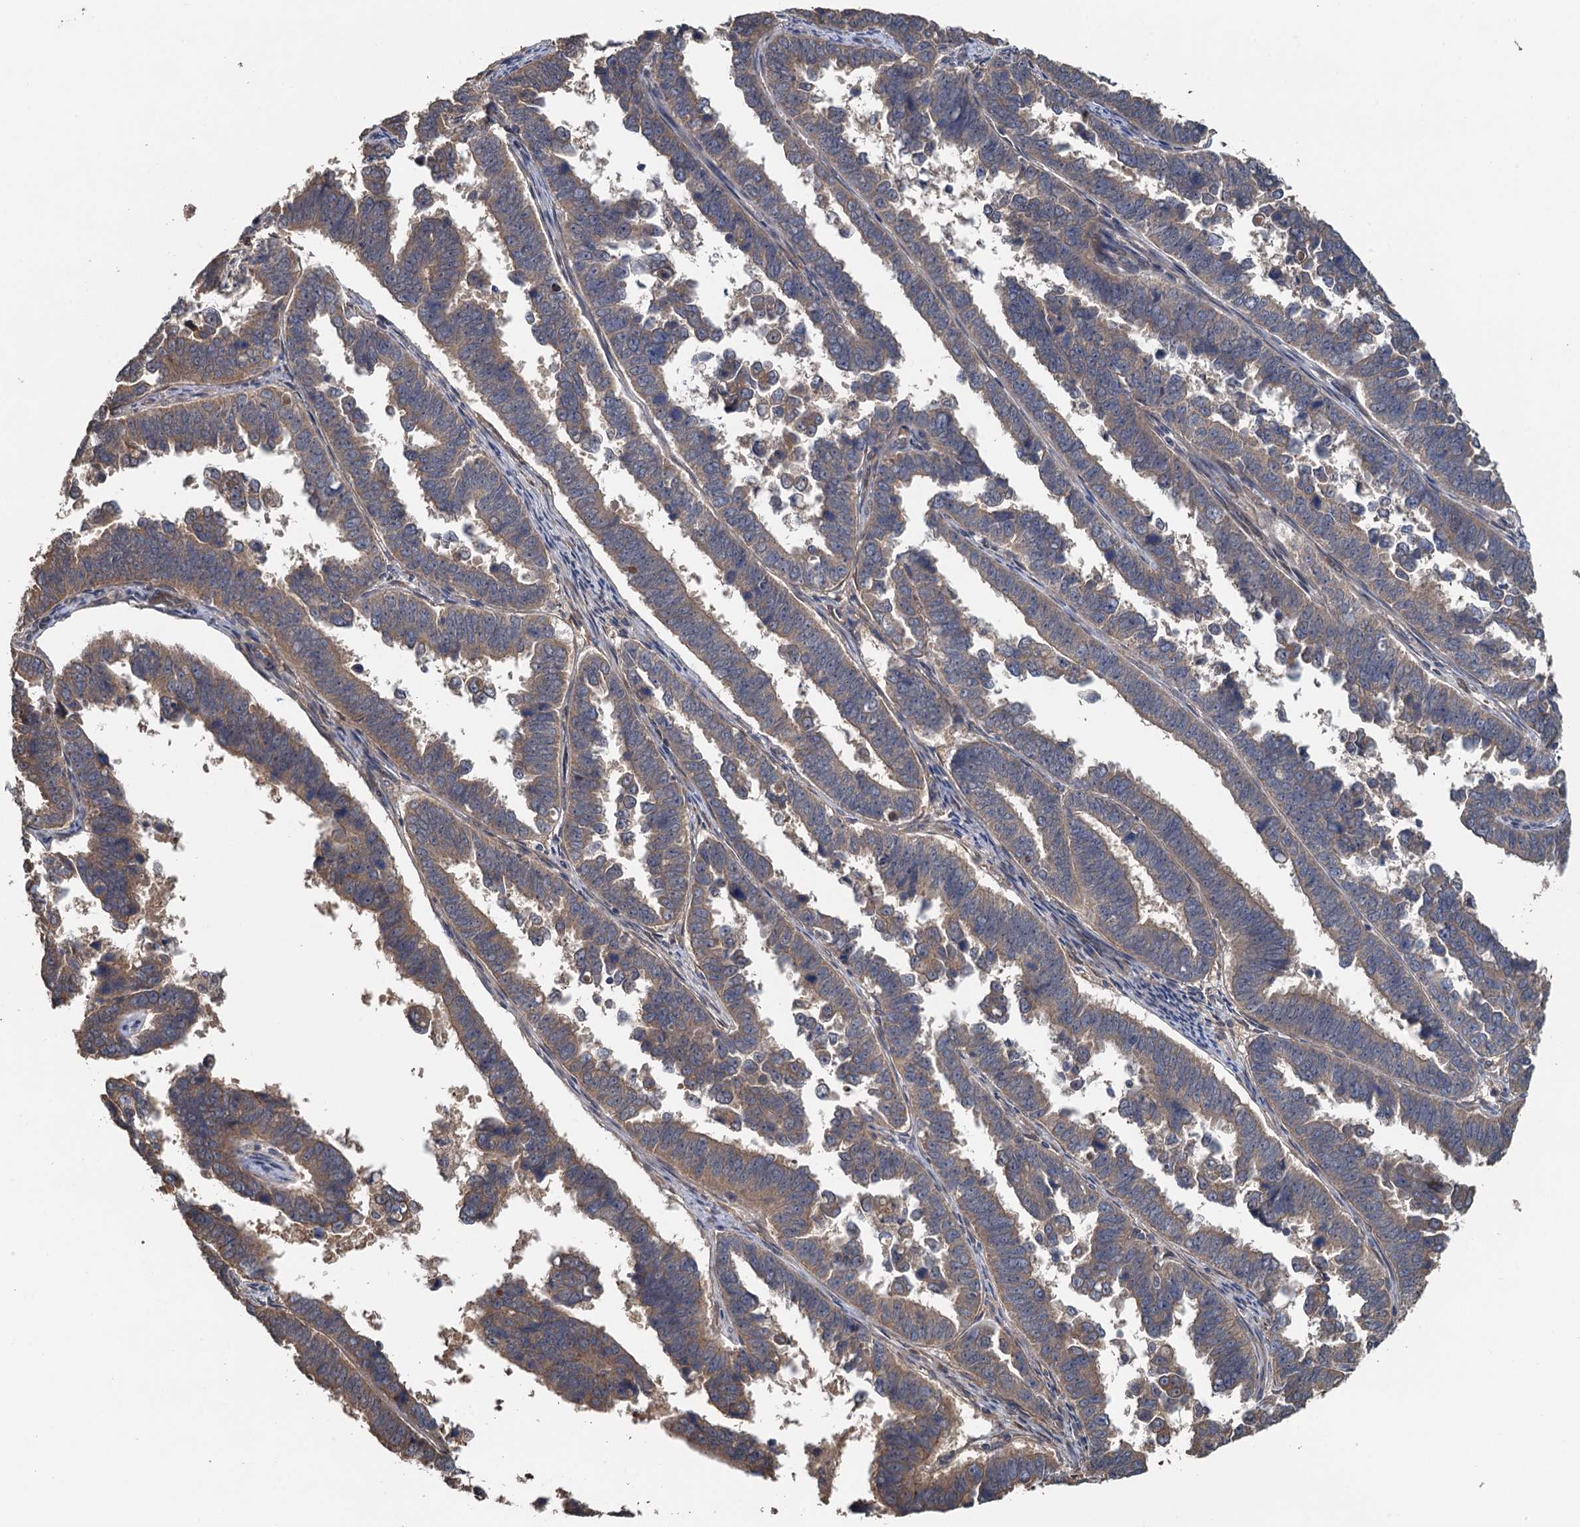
{"staining": {"intensity": "moderate", "quantity": ">75%", "location": "cytoplasmic/membranous"}, "tissue": "endometrial cancer", "cell_type": "Tumor cells", "image_type": "cancer", "snomed": [{"axis": "morphology", "description": "Adenocarcinoma, NOS"}, {"axis": "topography", "description": "Endometrium"}], "caption": "Immunohistochemical staining of adenocarcinoma (endometrial) demonstrates moderate cytoplasmic/membranous protein staining in about >75% of tumor cells.", "gene": "MEAK7", "patient": {"sex": "female", "age": 75}}